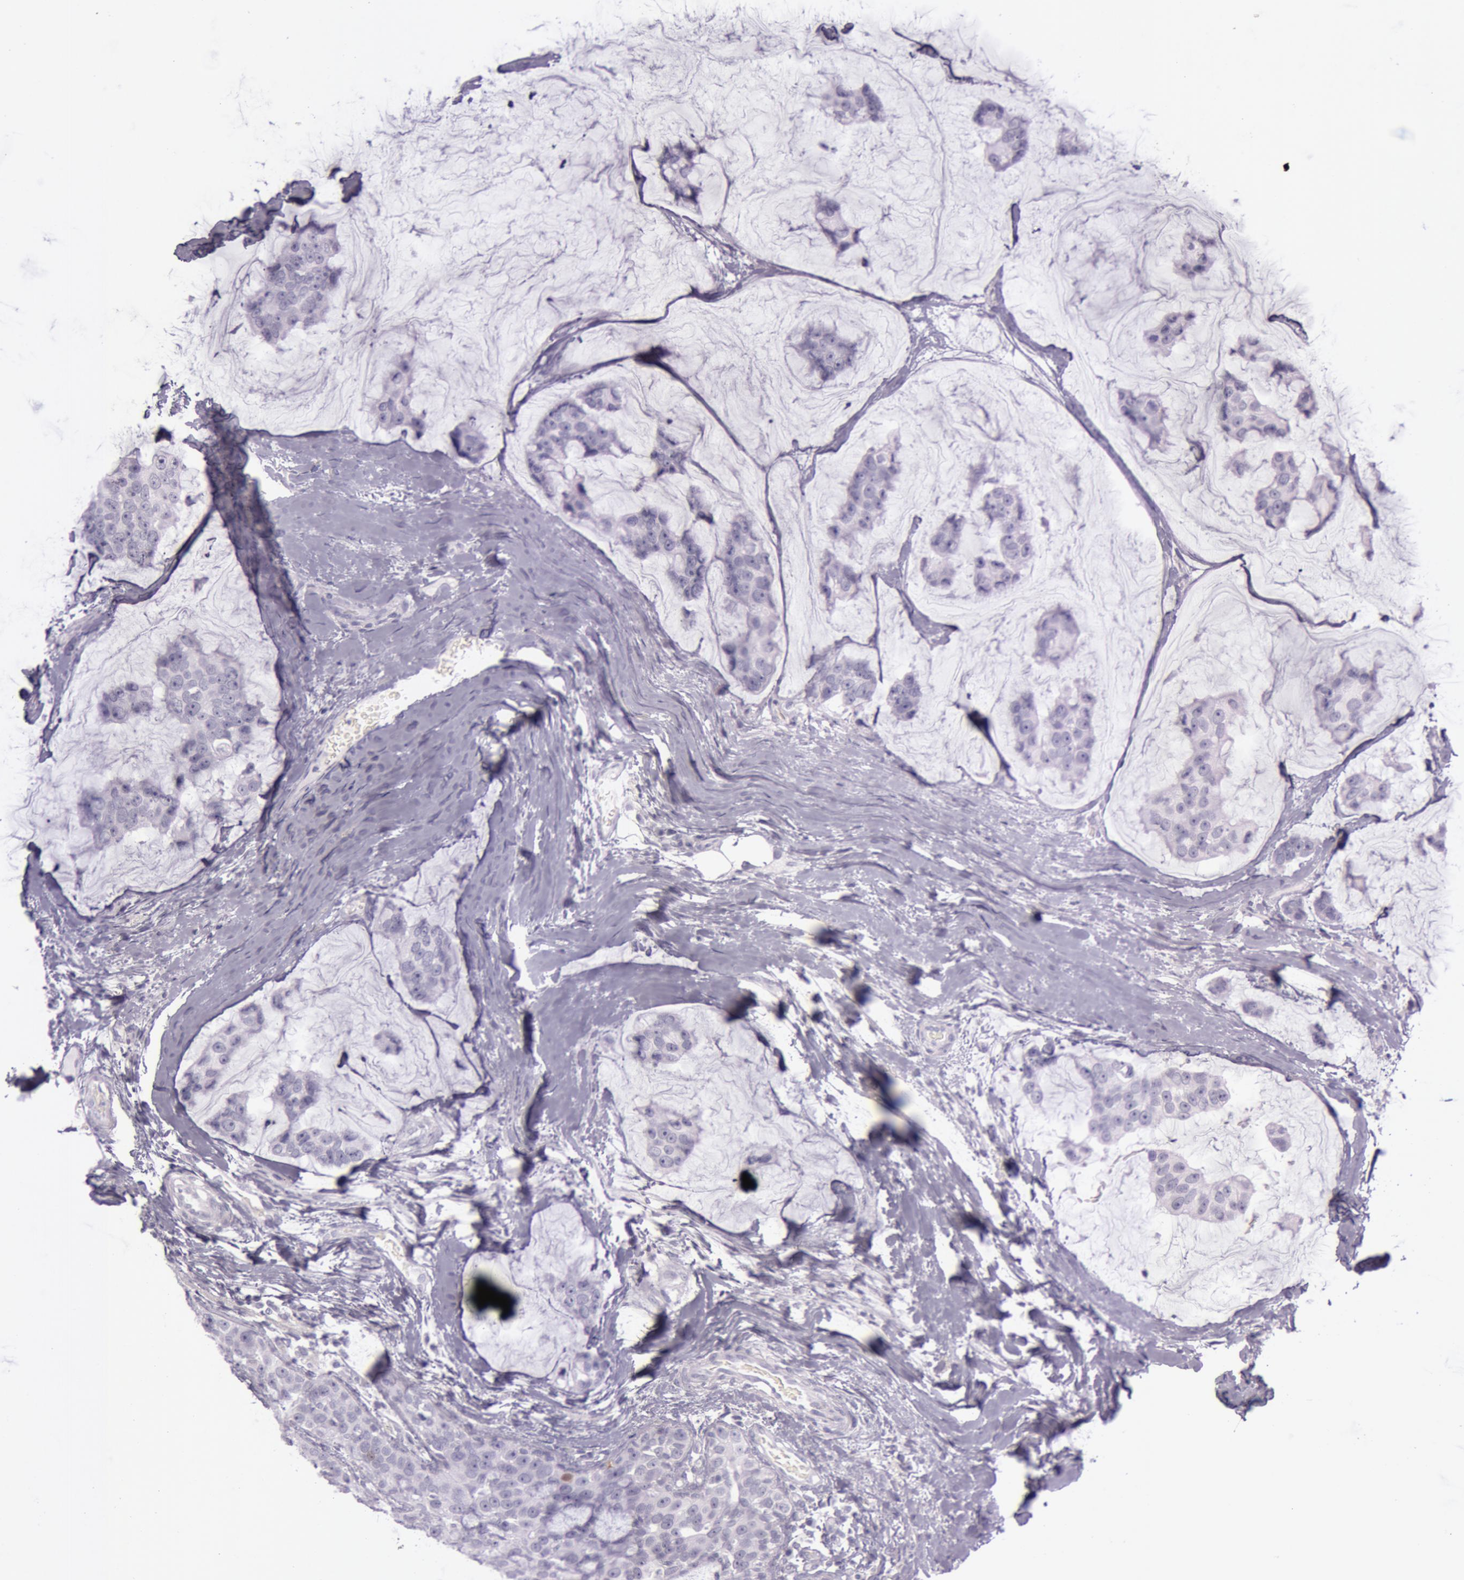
{"staining": {"intensity": "negative", "quantity": "none", "location": "none"}, "tissue": "breast cancer", "cell_type": "Tumor cells", "image_type": "cancer", "snomed": [{"axis": "morphology", "description": "Normal tissue, NOS"}, {"axis": "morphology", "description": "Duct carcinoma"}, {"axis": "topography", "description": "Breast"}], "caption": "Immunohistochemistry (IHC) photomicrograph of breast cancer (invasive ductal carcinoma) stained for a protein (brown), which demonstrates no staining in tumor cells.", "gene": "S100A7", "patient": {"sex": "female", "age": 50}}